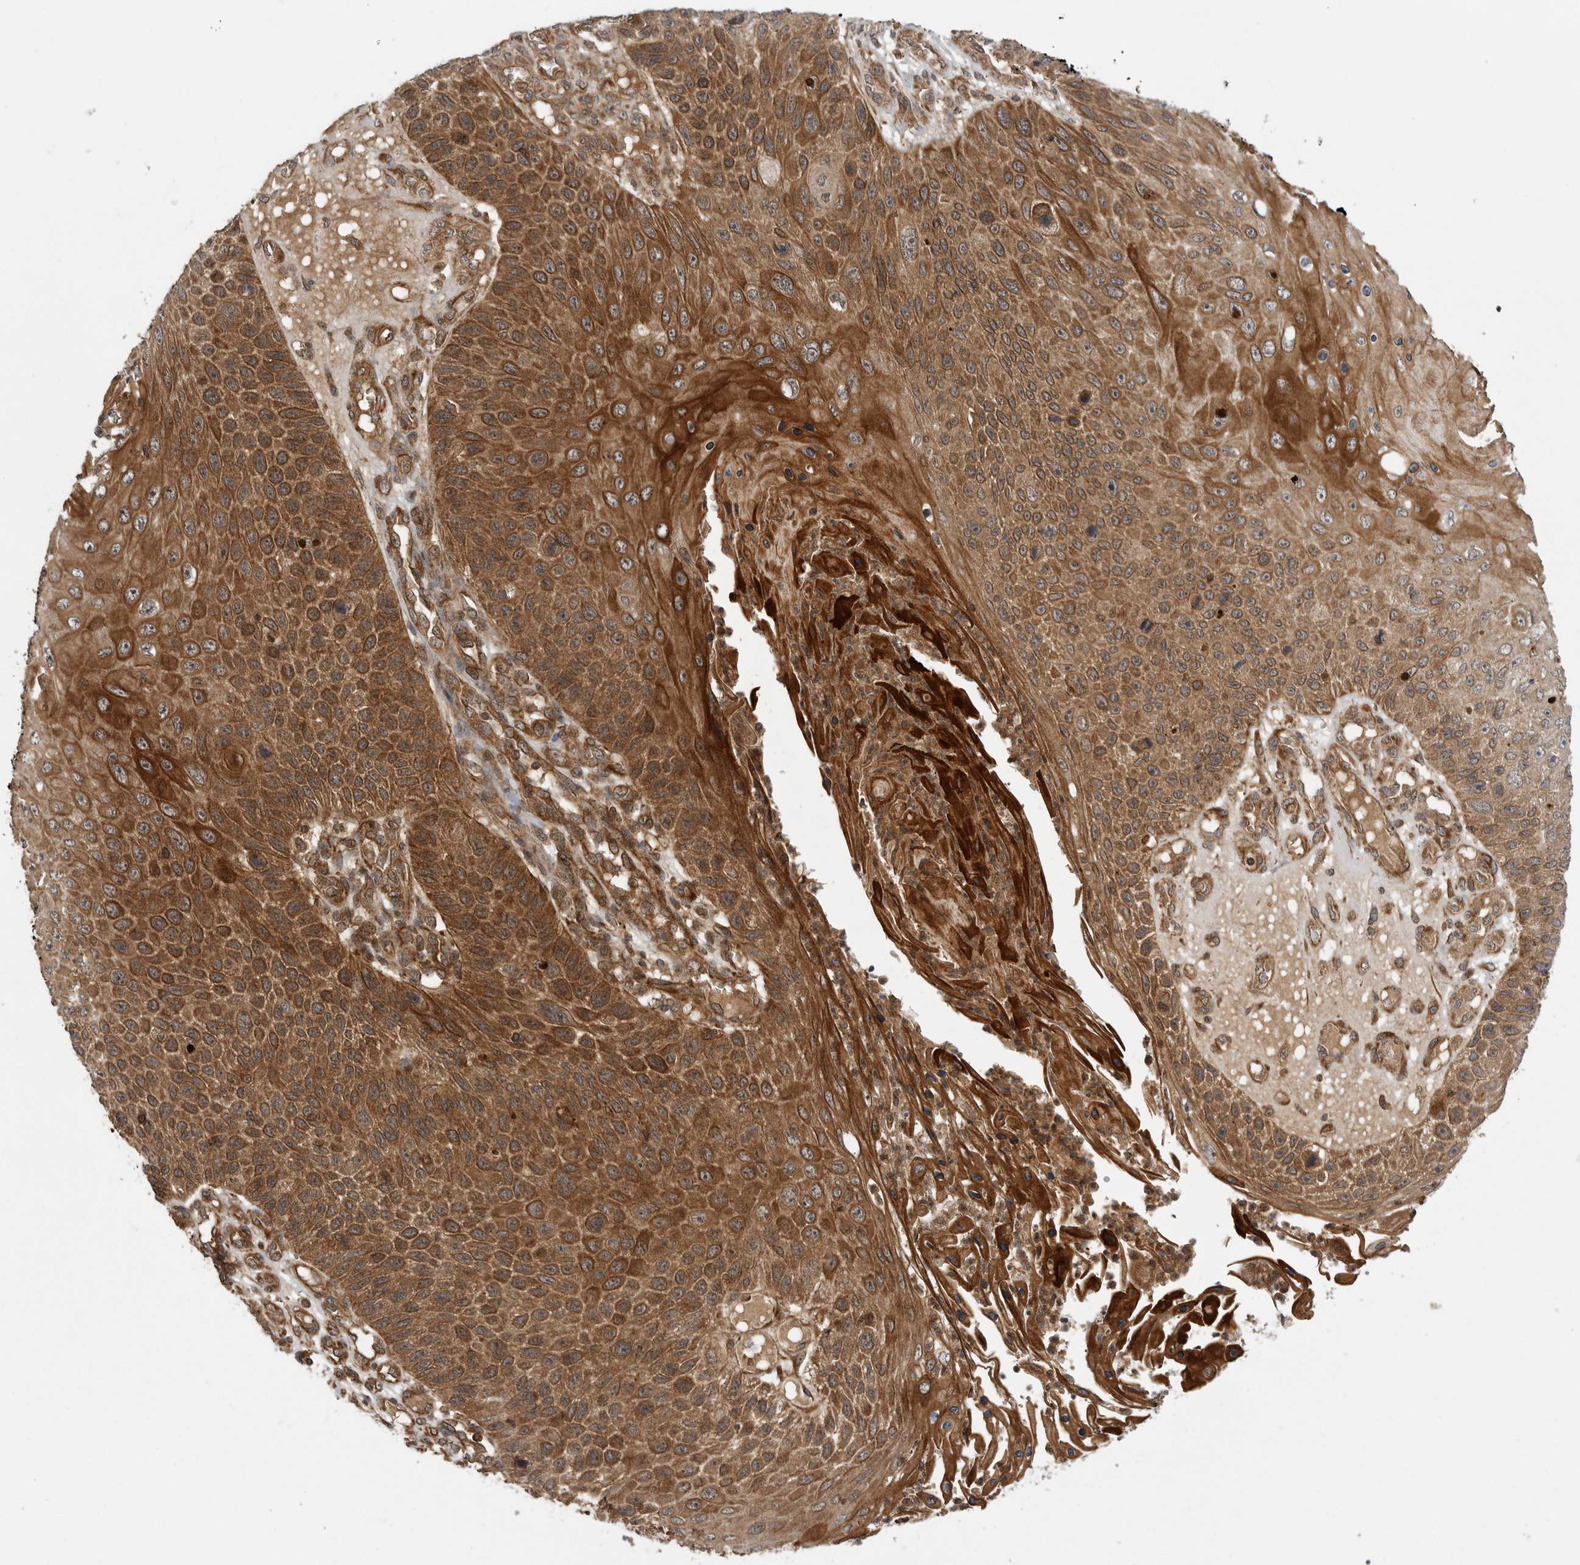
{"staining": {"intensity": "strong", "quantity": ">75%", "location": "cytoplasmic/membranous"}, "tissue": "skin cancer", "cell_type": "Tumor cells", "image_type": "cancer", "snomed": [{"axis": "morphology", "description": "Squamous cell carcinoma, NOS"}, {"axis": "topography", "description": "Skin"}], "caption": "The immunohistochemical stain labels strong cytoplasmic/membranous expression in tumor cells of squamous cell carcinoma (skin) tissue. Immunohistochemistry (ihc) stains the protein of interest in brown and the nuclei are stained blue.", "gene": "PRDX4", "patient": {"sex": "female", "age": 88}}